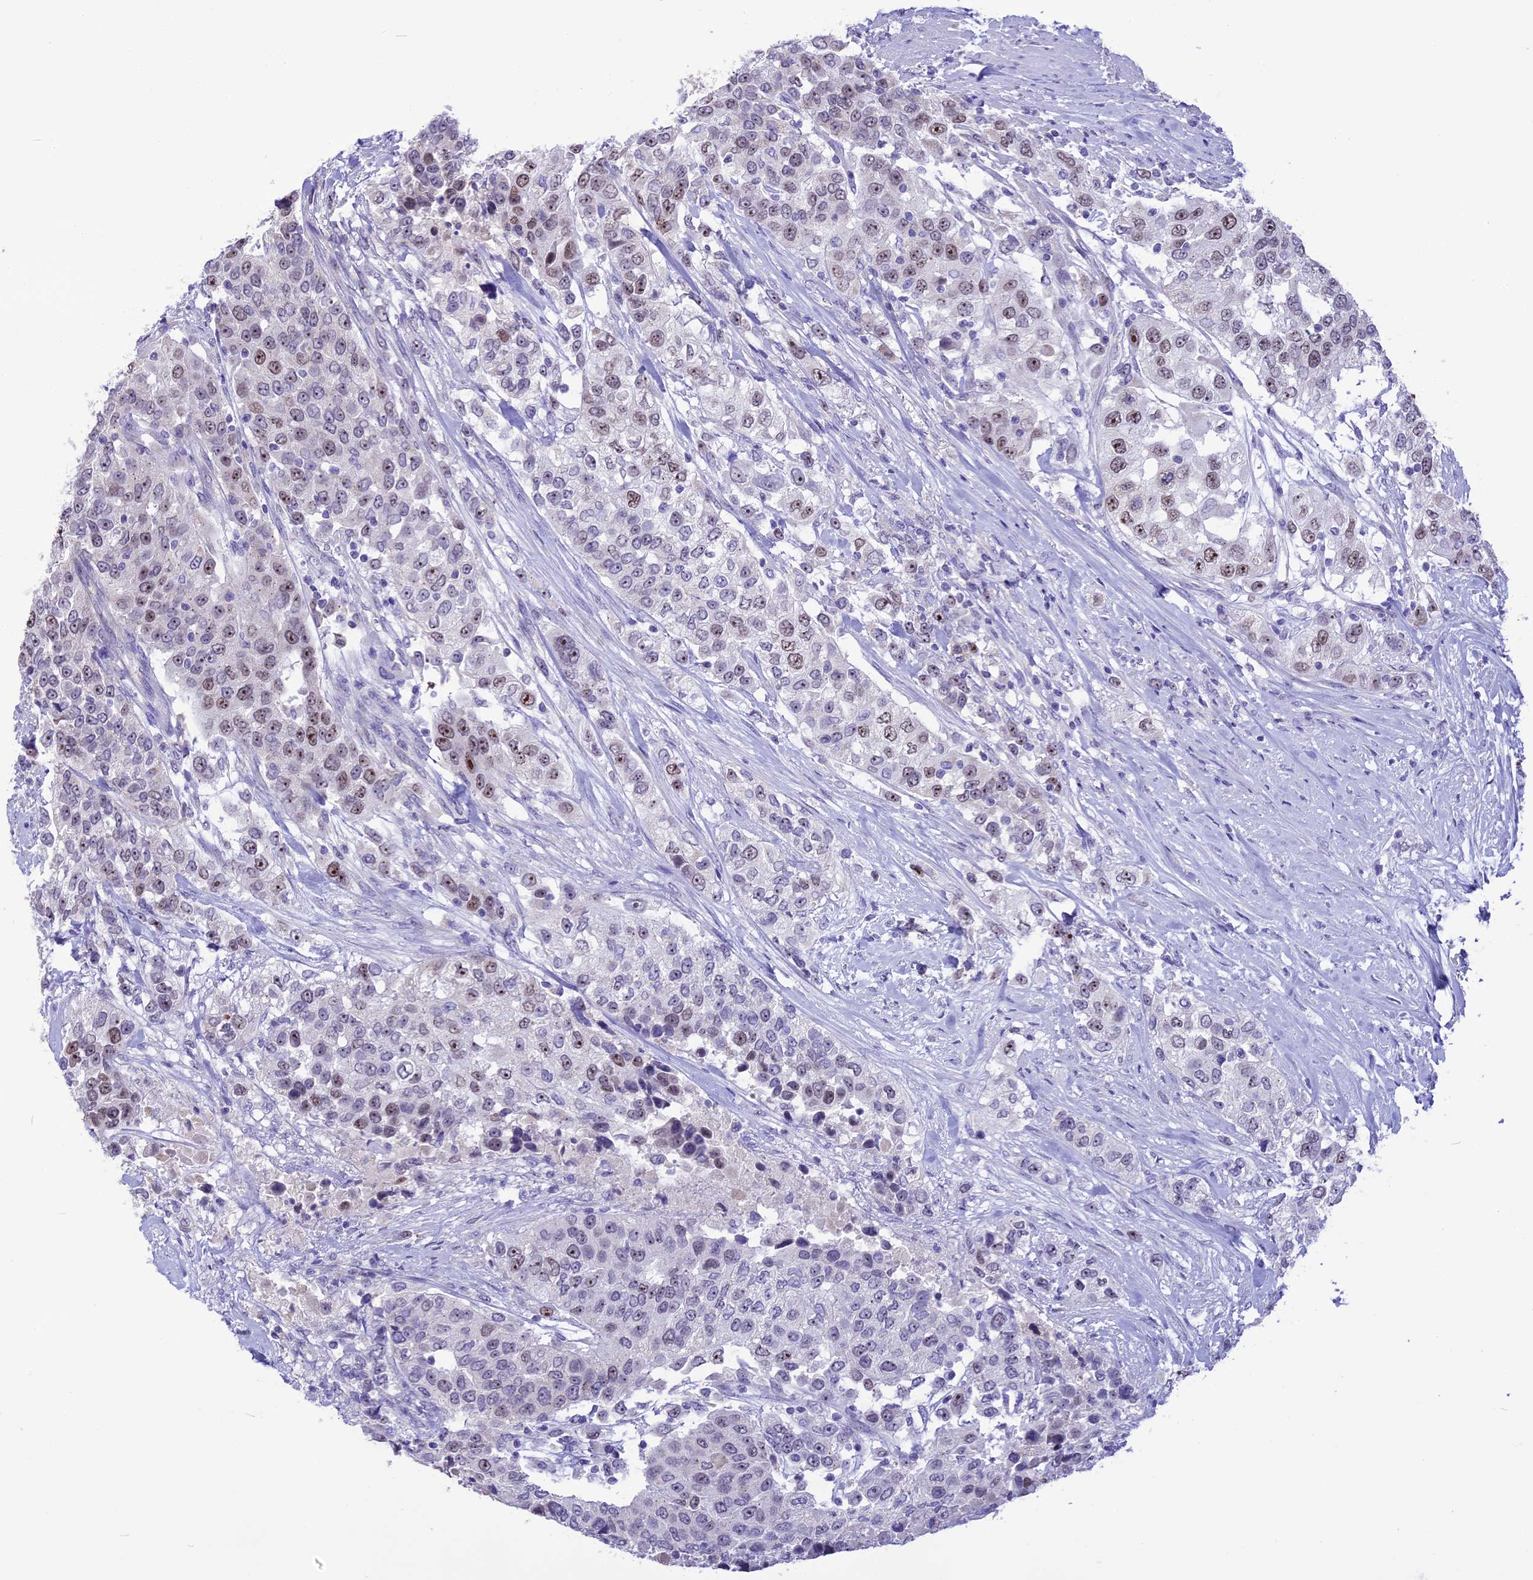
{"staining": {"intensity": "moderate", "quantity": "25%-75%", "location": "nuclear"}, "tissue": "urothelial cancer", "cell_type": "Tumor cells", "image_type": "cancer", "snomed": [{"axis": "morphology", "description": "Urothelial carcinoma, High grade"}, {"axis": "topography", "description": "Urinary bladder"}], "caption": "Immunohistochemical staining of urothelial carcinoma (high-grade) reveals medium levels of moderate nuclear protein expression in approximately 25%-75% of tumor cells. (DAB (3,3'-diaminobenzidine) = brown stain, brightfield microscopy at high magnification).", "gene": "CMSS1", "patient": {"sex": "female", "age": 80}}